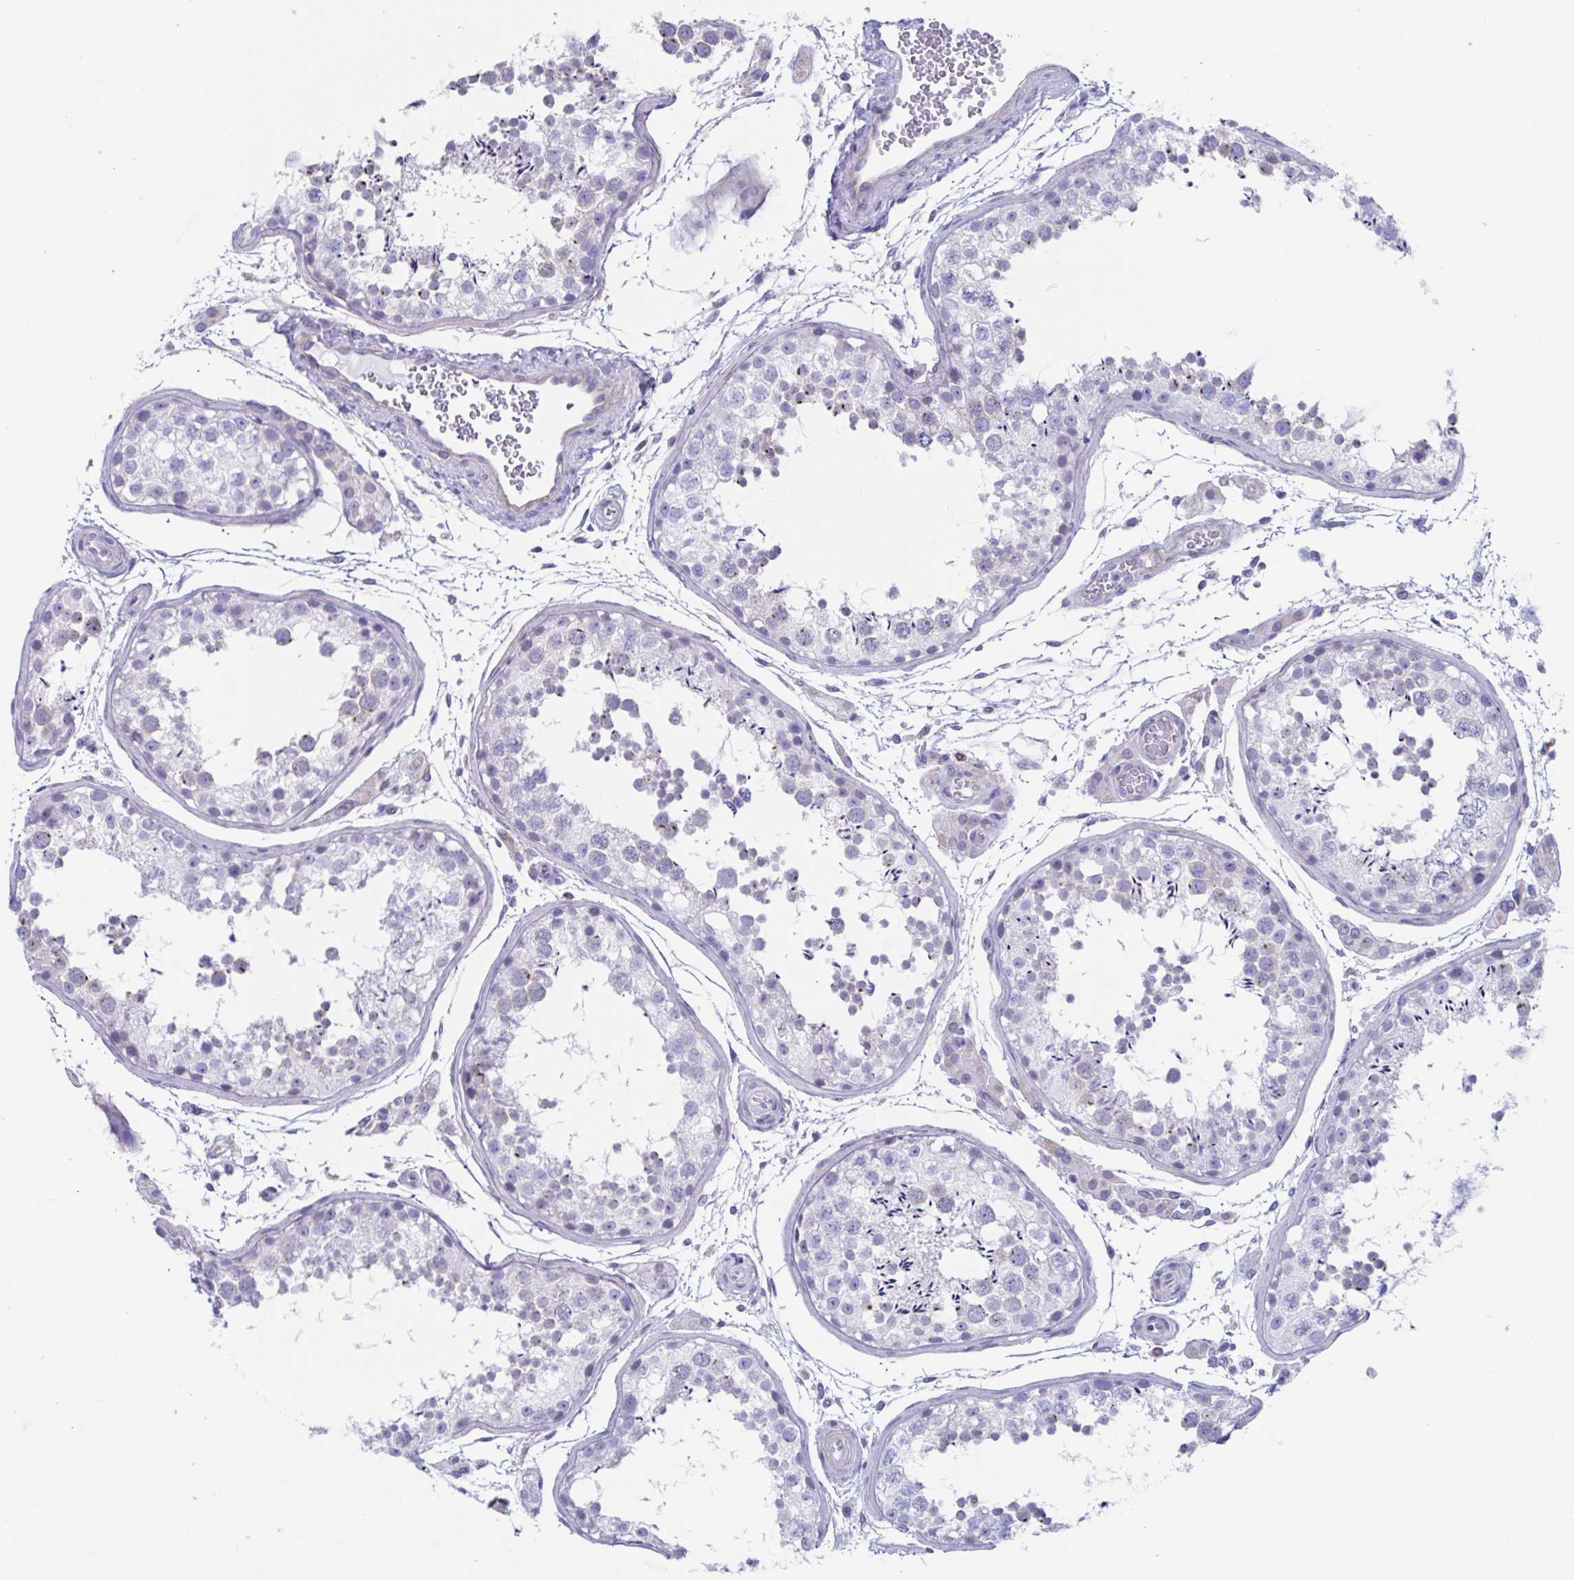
{"staining": {"intensity": "moderate", "quantity": "<25%", "location": "cytoplasmic/membranous"}, "tissue": "testis", "cell_type": "Cells in seminiferous ducts", "image_type": "normal", "snomed": [{"axis": "morphology", "description": "Normal tissue, NOS"}, {"axis": "topography", "description": "Testis"}], "caption": "Immunohistochemical staining of normal human testis displays low levels of moderate cytoplasmic/membranous positivity in about <25% of cells in seminiferous ducts.", "gene": "PBOV1", "patient": {"sex": "male", "age": 29}}